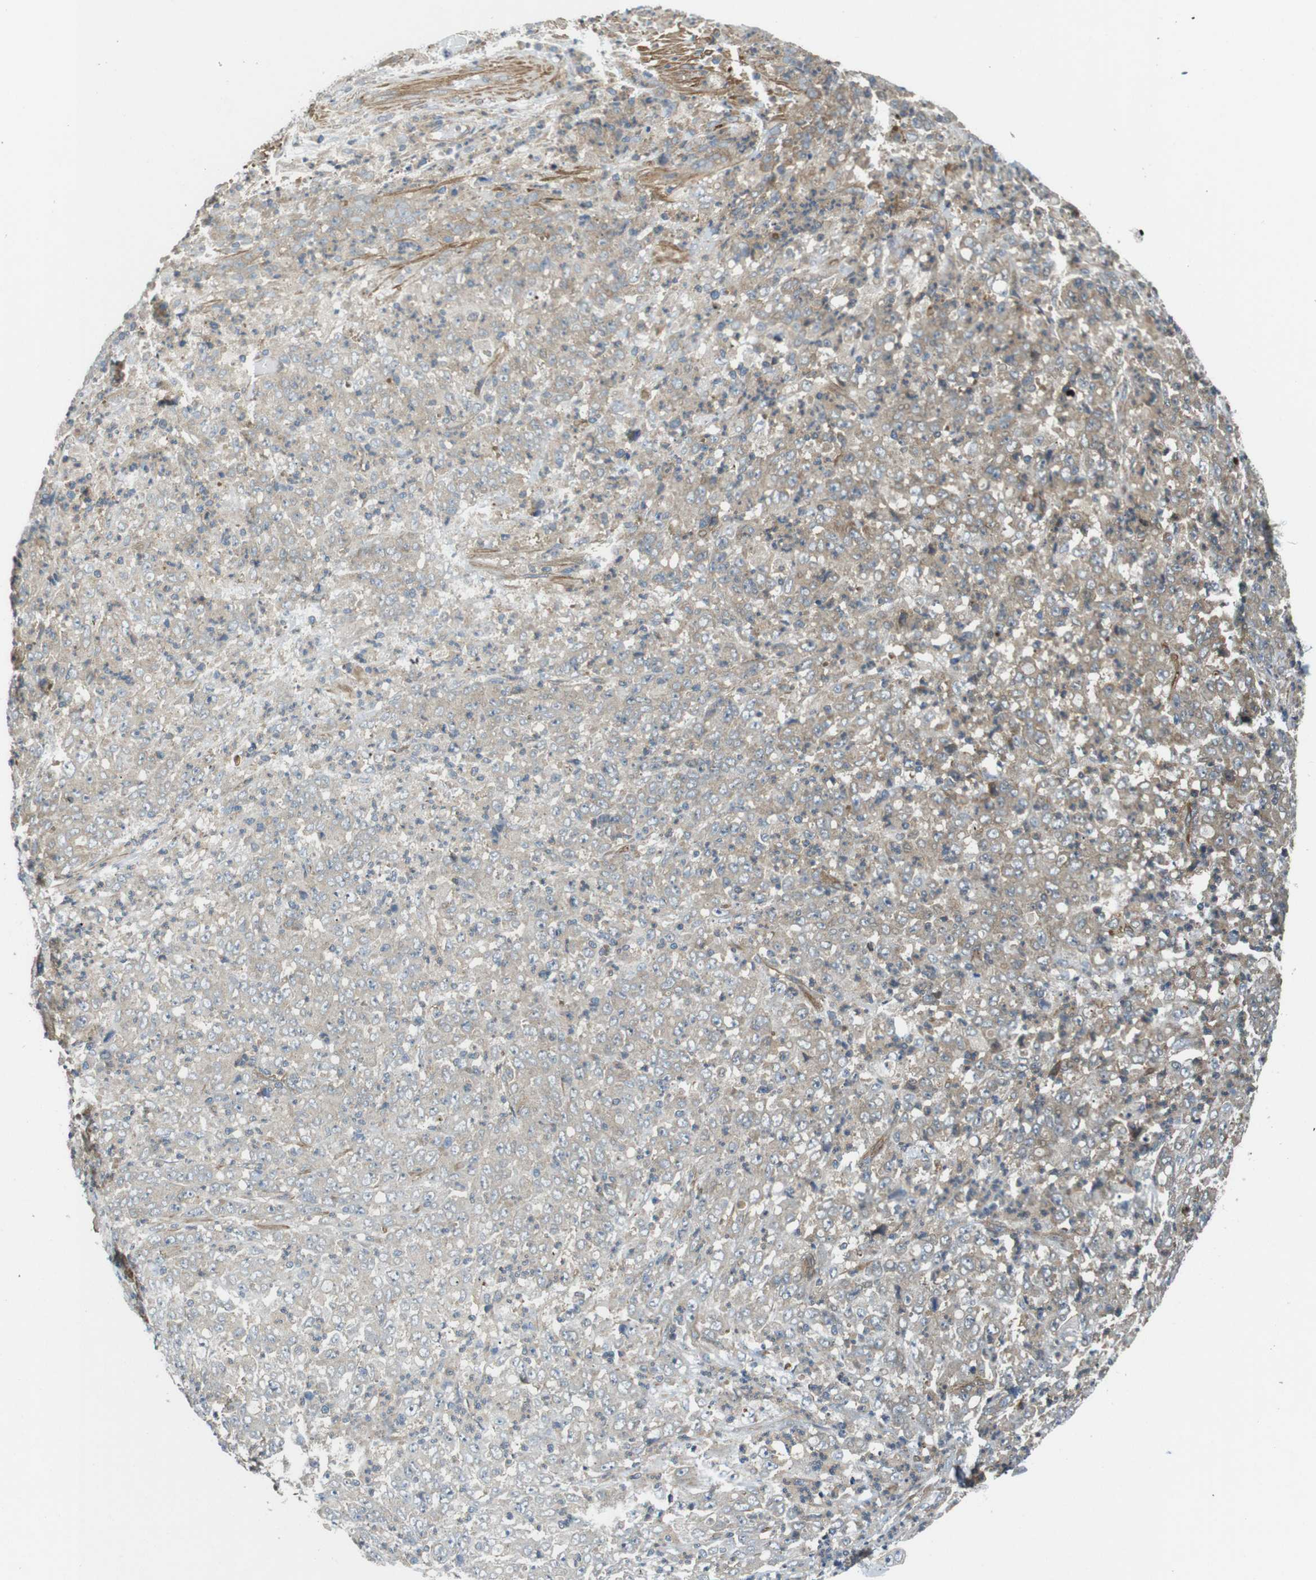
{"staining": {"intensity": "weak", "quantity": ">75%", "location": "cytoplasmic/membranous"}, "tissue": "stomach cancer", "cell_type": "Tumor cells", "image_type": "cancer", "snomed": [{"axis": "morphology", "description": "Adenocarcinoma, NOS"}, {"axis": "topography", "description": "Stomach, lower"}], "caption": "Tumor cells show low levels of weak cytoplasmic/membranous staining in about >75% of cells in adenocarcinoma (stomach). The protein is shown in brown color, while the nuclei are stained blue.", "gene": "TSC1", "patient": {"sex": "female", "age": 71}}